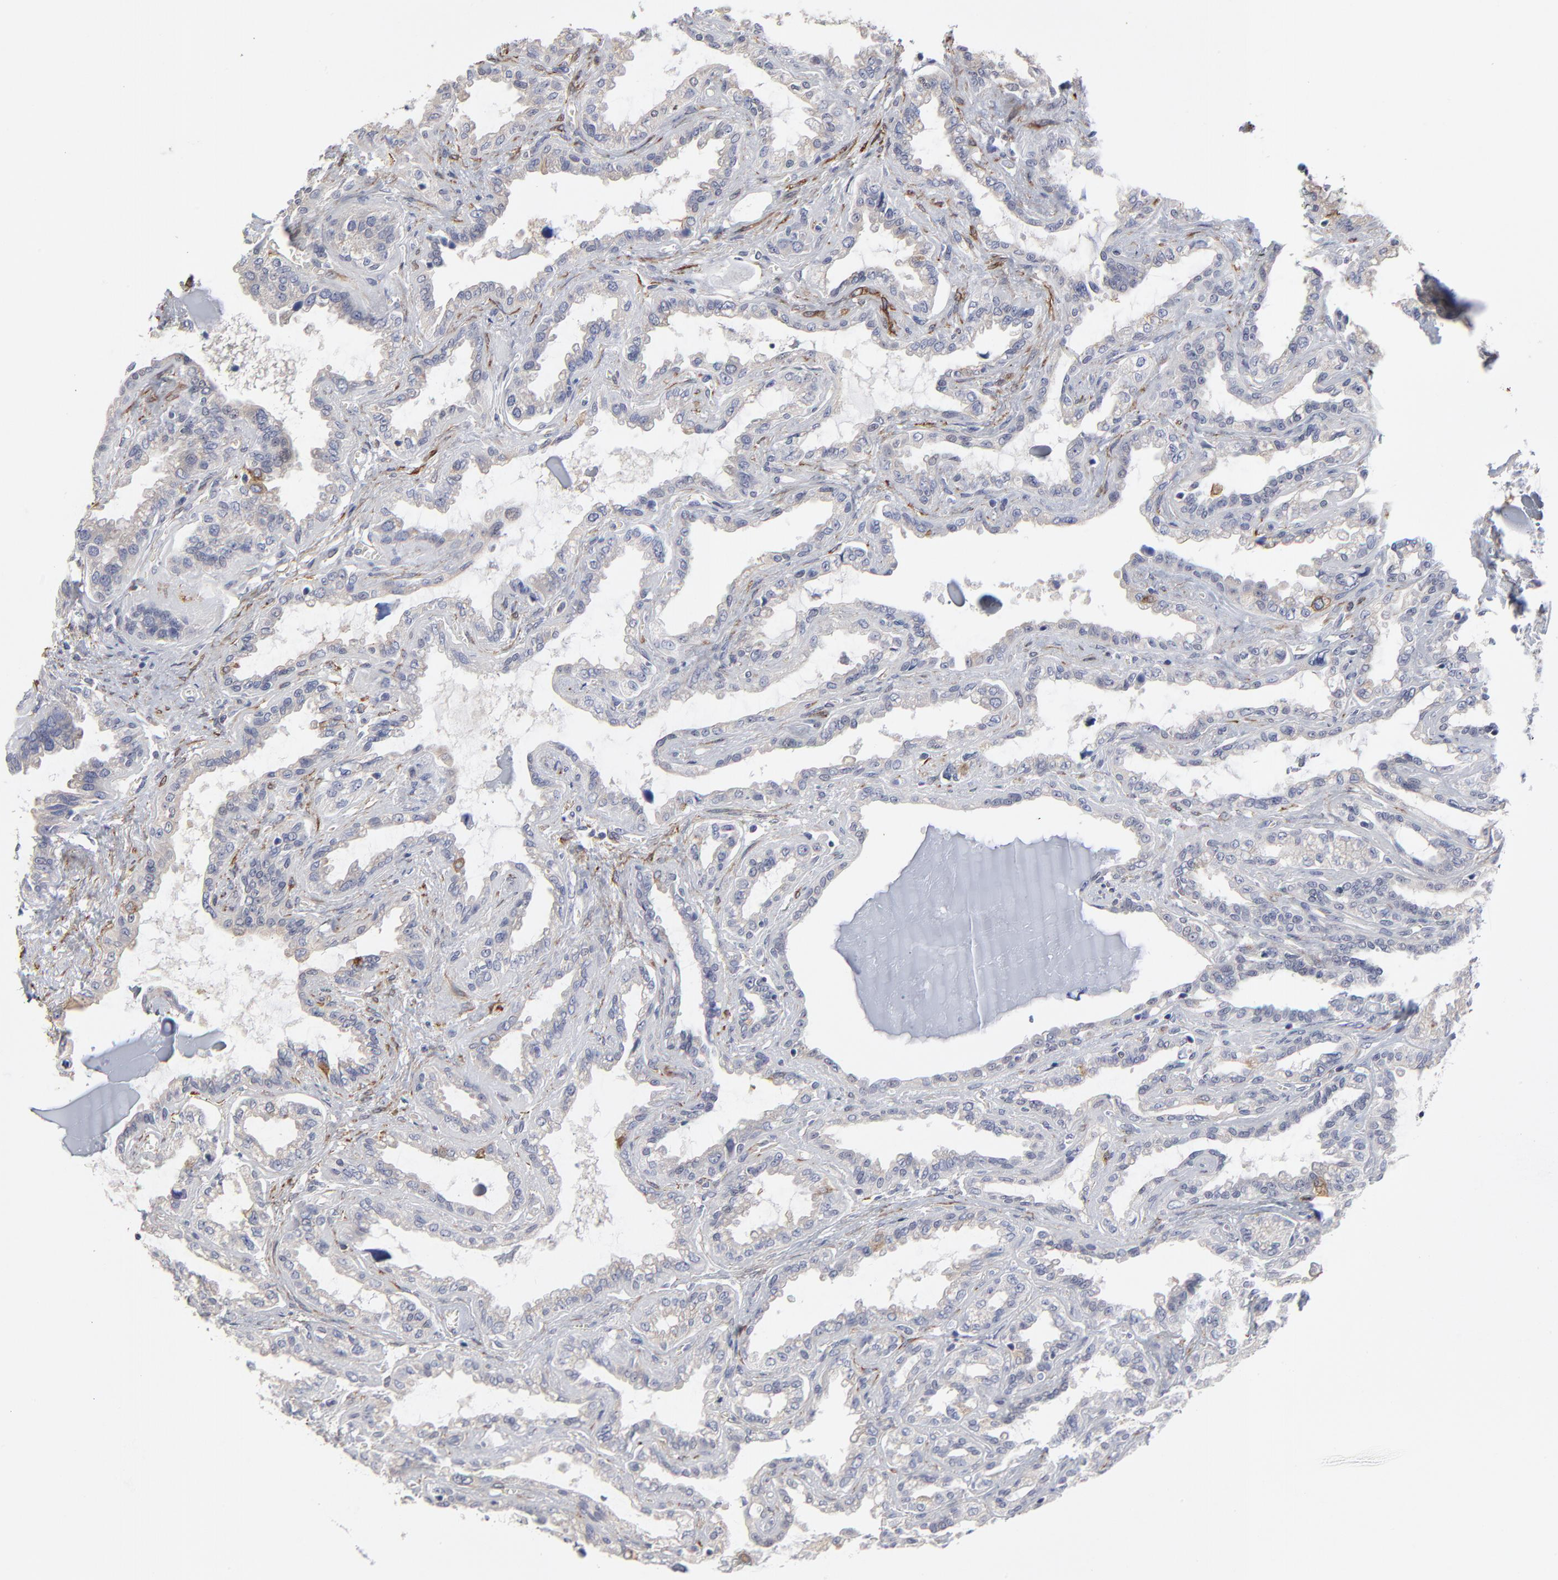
{"staining": {"intensity": "weak", "quantity": "<25%", "location": "cytoplasmic/membranous"}, "tissue": "seminal vesicle", "cell_type": "Glandular cells", "image_type": "normal", "snomed": [{"axis": "morphology", "description": "Normal tissue, NOS"}, {"axis": "morphology", "description": "Inflammation, NOS"}, {"axis": "topography", "description": "Urinary bladder"}, {"axis": "topography", "description": "Prostate"}, {"axis": "topography", "description": "Seminal veicle"}], "caption": "Immunohistochemistry (IHC) histopathology image of unremarkable seminal vesicle: human seminal vesicle stained with DAB (3,3'-diaminobenzidine) displays no significant protein expression in glandular cells. (DAB (3,3'-diaminobenzidine) immunohistochemistry (IHC), high magnification).", "gene": "MAGEA10", "patient": {"sex": "male", "age": 82}}